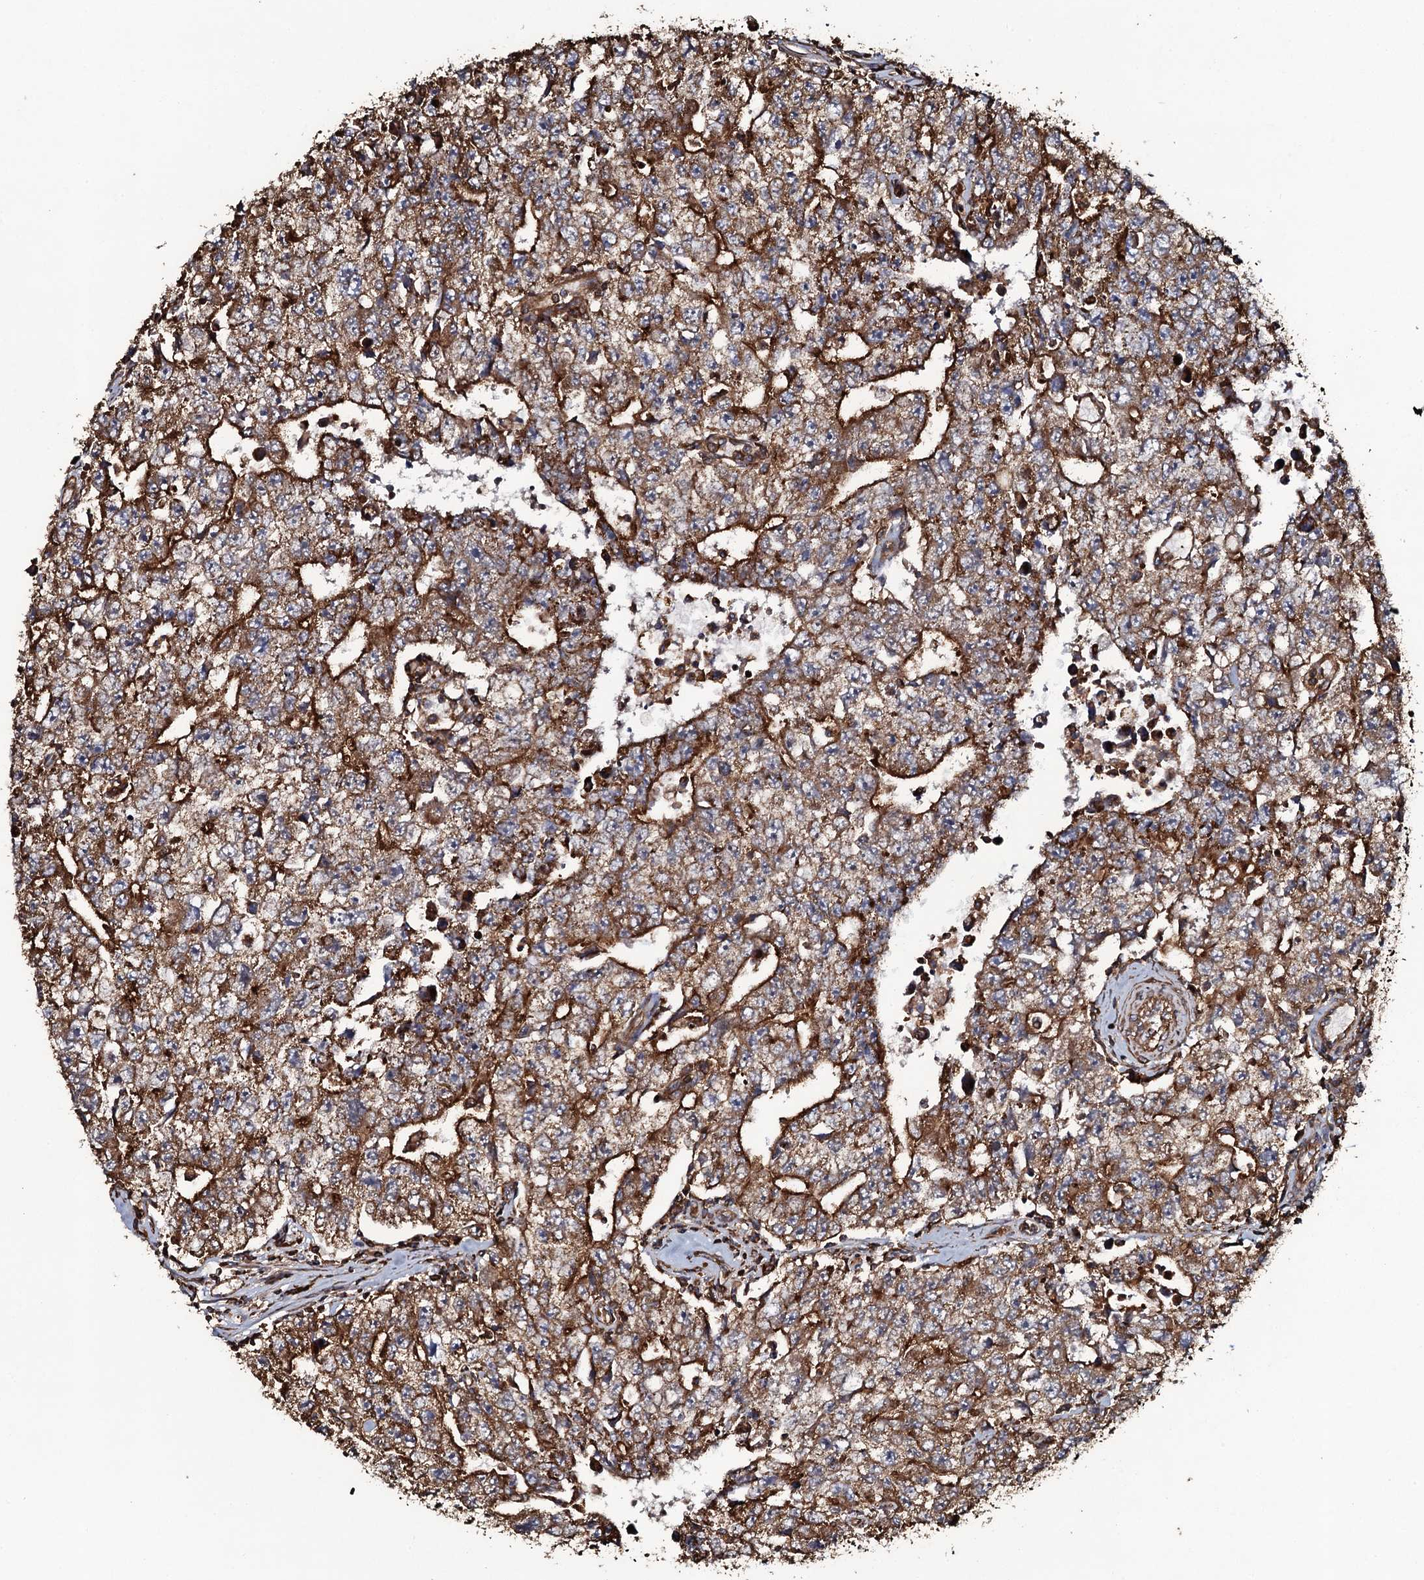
{"staining": {"intensity": "strong", "quantity": ">75%", "location": "cytoplasmic/membranous"}, "tissue": "testis cancer", "cell_type": "Tumor cells", "image_type": "cancer", "snomed": [{"axis": "morphology", "description": "Carcinoma, Embryonal, NOS"}, {"axis": "topography", "description": "Testis"}], "caption": "High-magnification brightfield microscopy of testis cancer stained with DAB (3,3'-diaminobenzidine) (brown) and counterstained with hematoxylin (blue). tumor cells exhibit strong cytoplasmic/membranous positivity is identified in approximately>75% of cells.", "gene": "VWA8", "patient": {"sex": "male", "age": 17}}